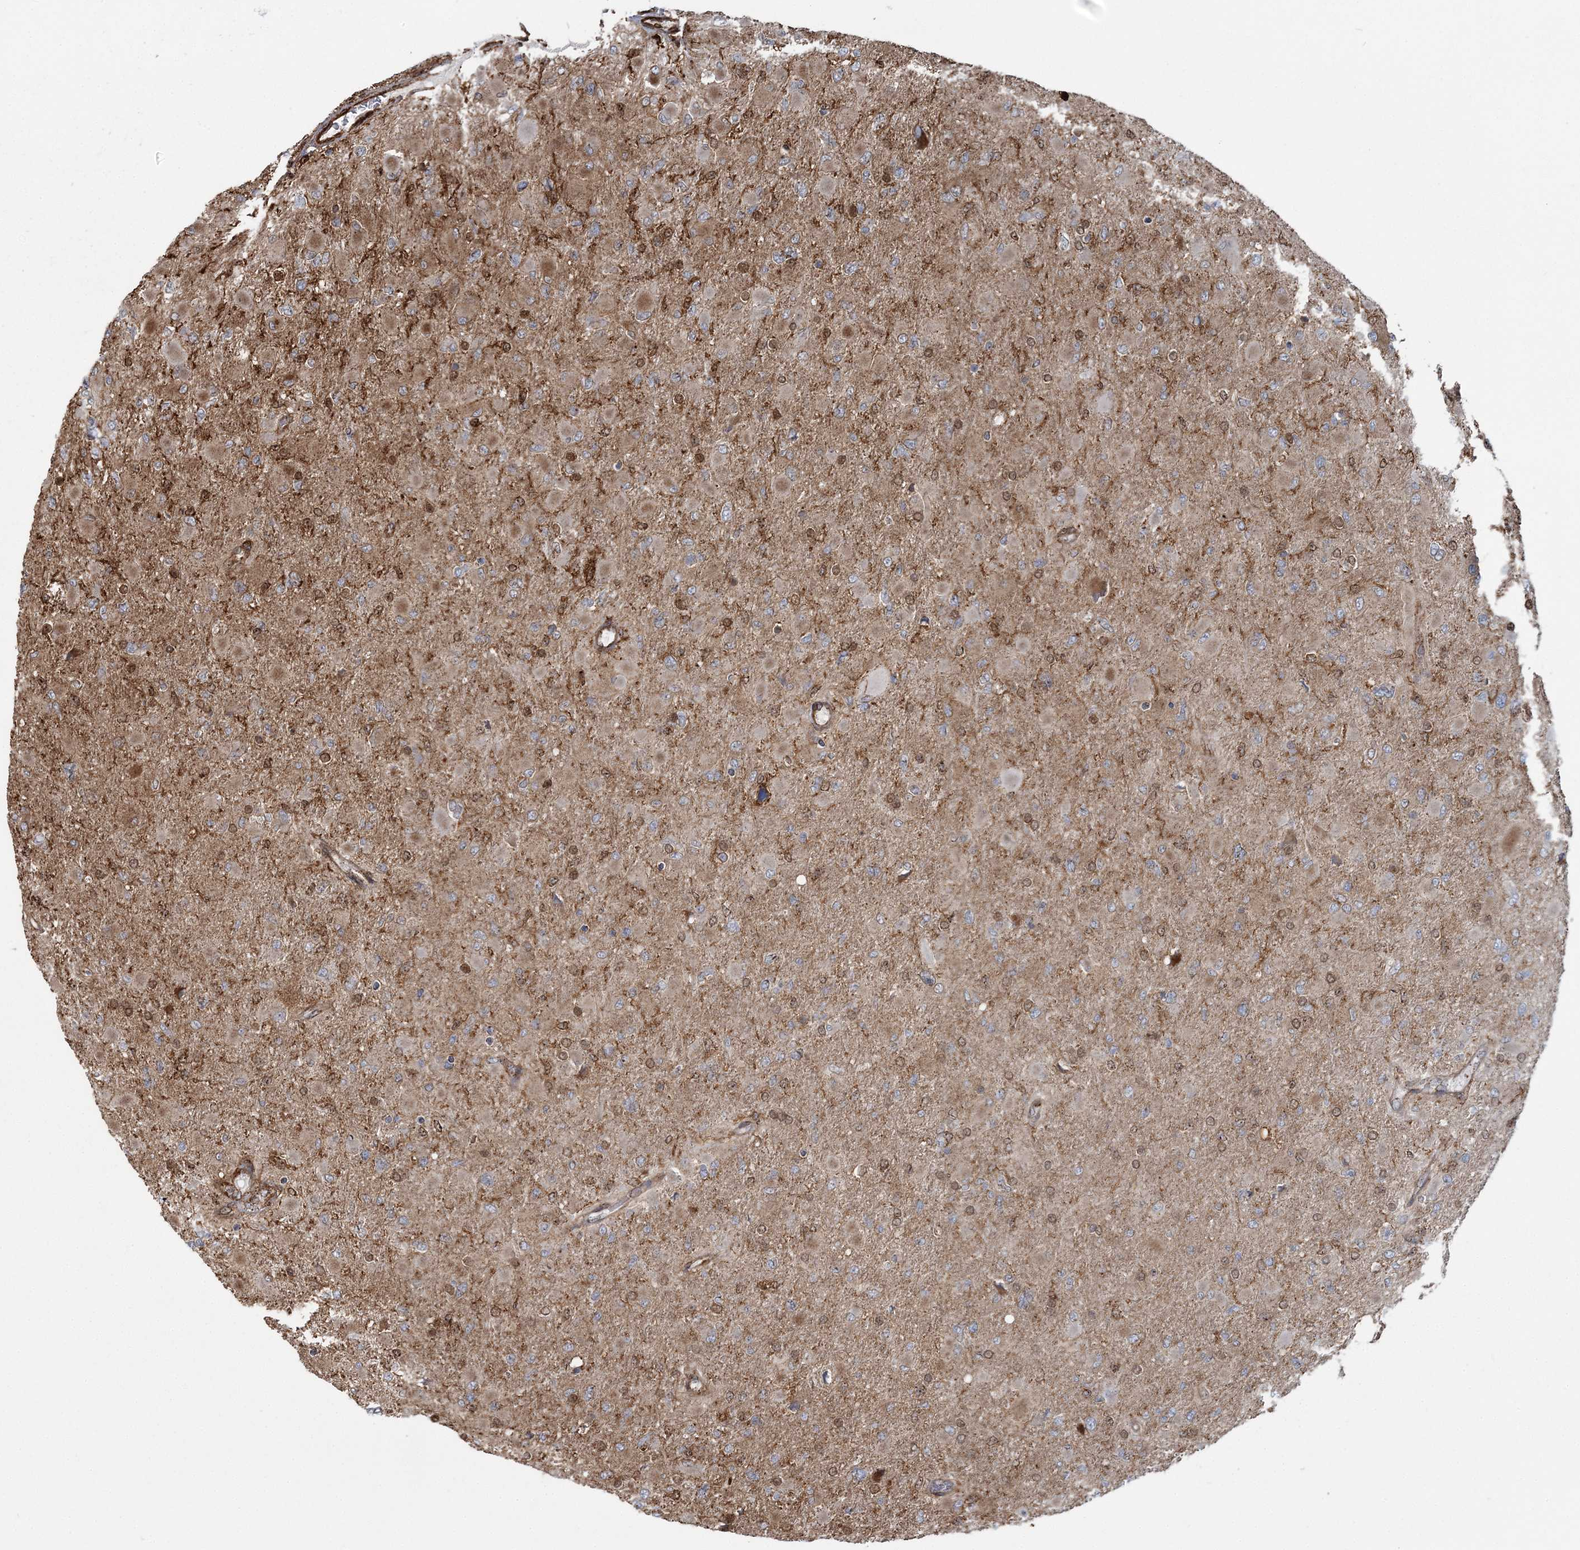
{"staining": {"intensity": "weak", "quantity": "25%-75%", "location": "cytoplasmic/membranous"}, "tissue": "glioma", "cell_type": "Tumor cells", "image_type": "cancer", "snomed": [{"axis": "morphology", "description": "Glioma, malignant, High grade"}, {"axis": "topography", "description": "Cerebral cortex"}], "caption": "A brown stain labels weak cytoplasmic/membranous positivity of a protein in malignant high-grade glioma tumor cells. The protein is shown in brown color, while the nuclei are stained blue.", "gene": "TRAF3IP2", "patient": {"sex": "female", "age": 36}}